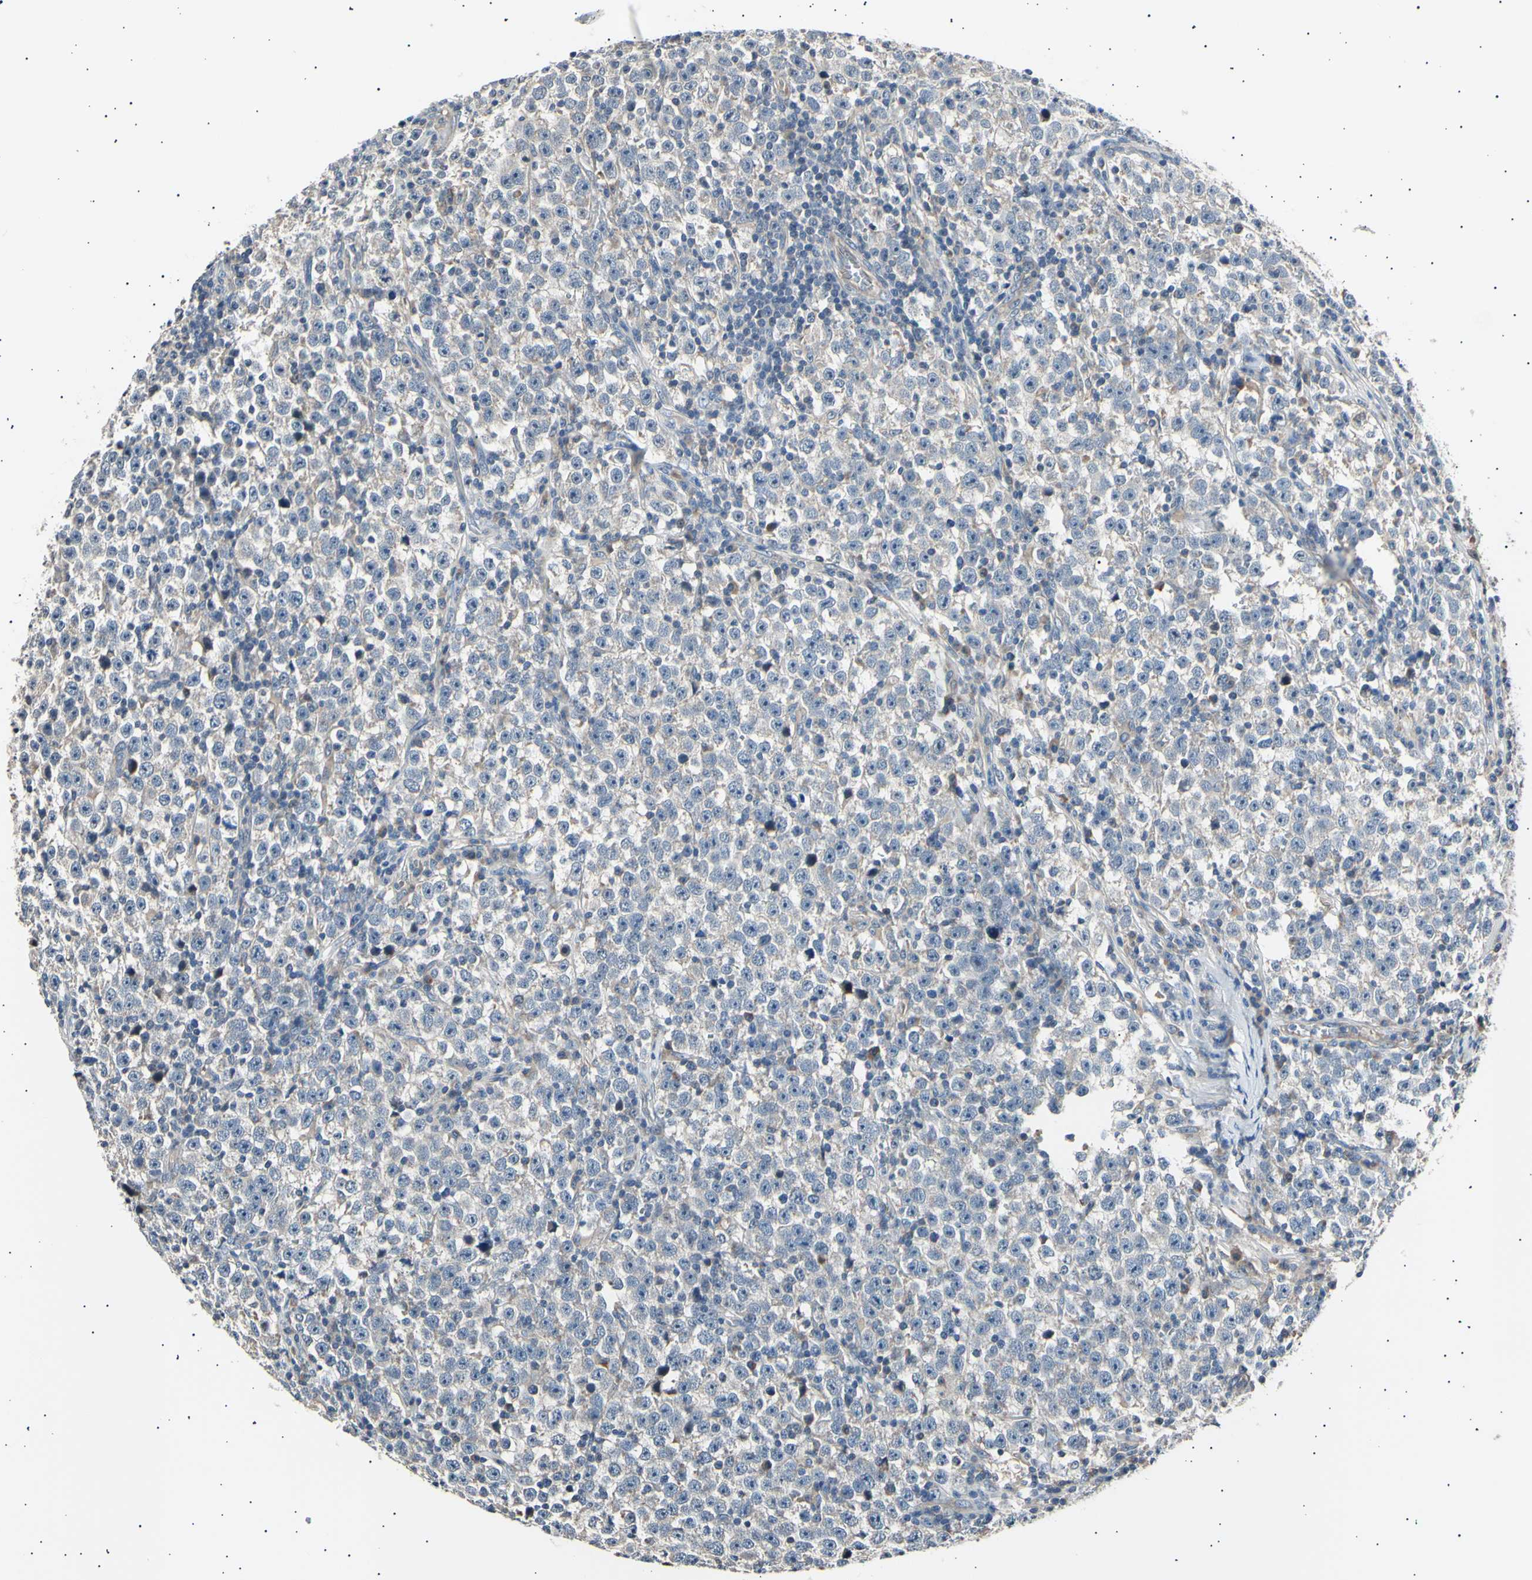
{"staining": {"intensity": "weak", "quantity": ">75%", "location": "cytoplasmic/membranous"}, "tissue": "testis cancer", "cell_type": "Tumor cells", "image_type": "cancer", "snomed": [{"axis": "morphology", "description": "Seminoma, NOS"}, {"axis": "topography", "description": "Testis"}], "caption": "Tumor cells demonstrate low levels of weak cytoplasmic/membranous expression in about >75% of cells in human testis cancer (seminoma).", "gene": "ITGA6", "patient": {"sex": "male", "age": 43}}